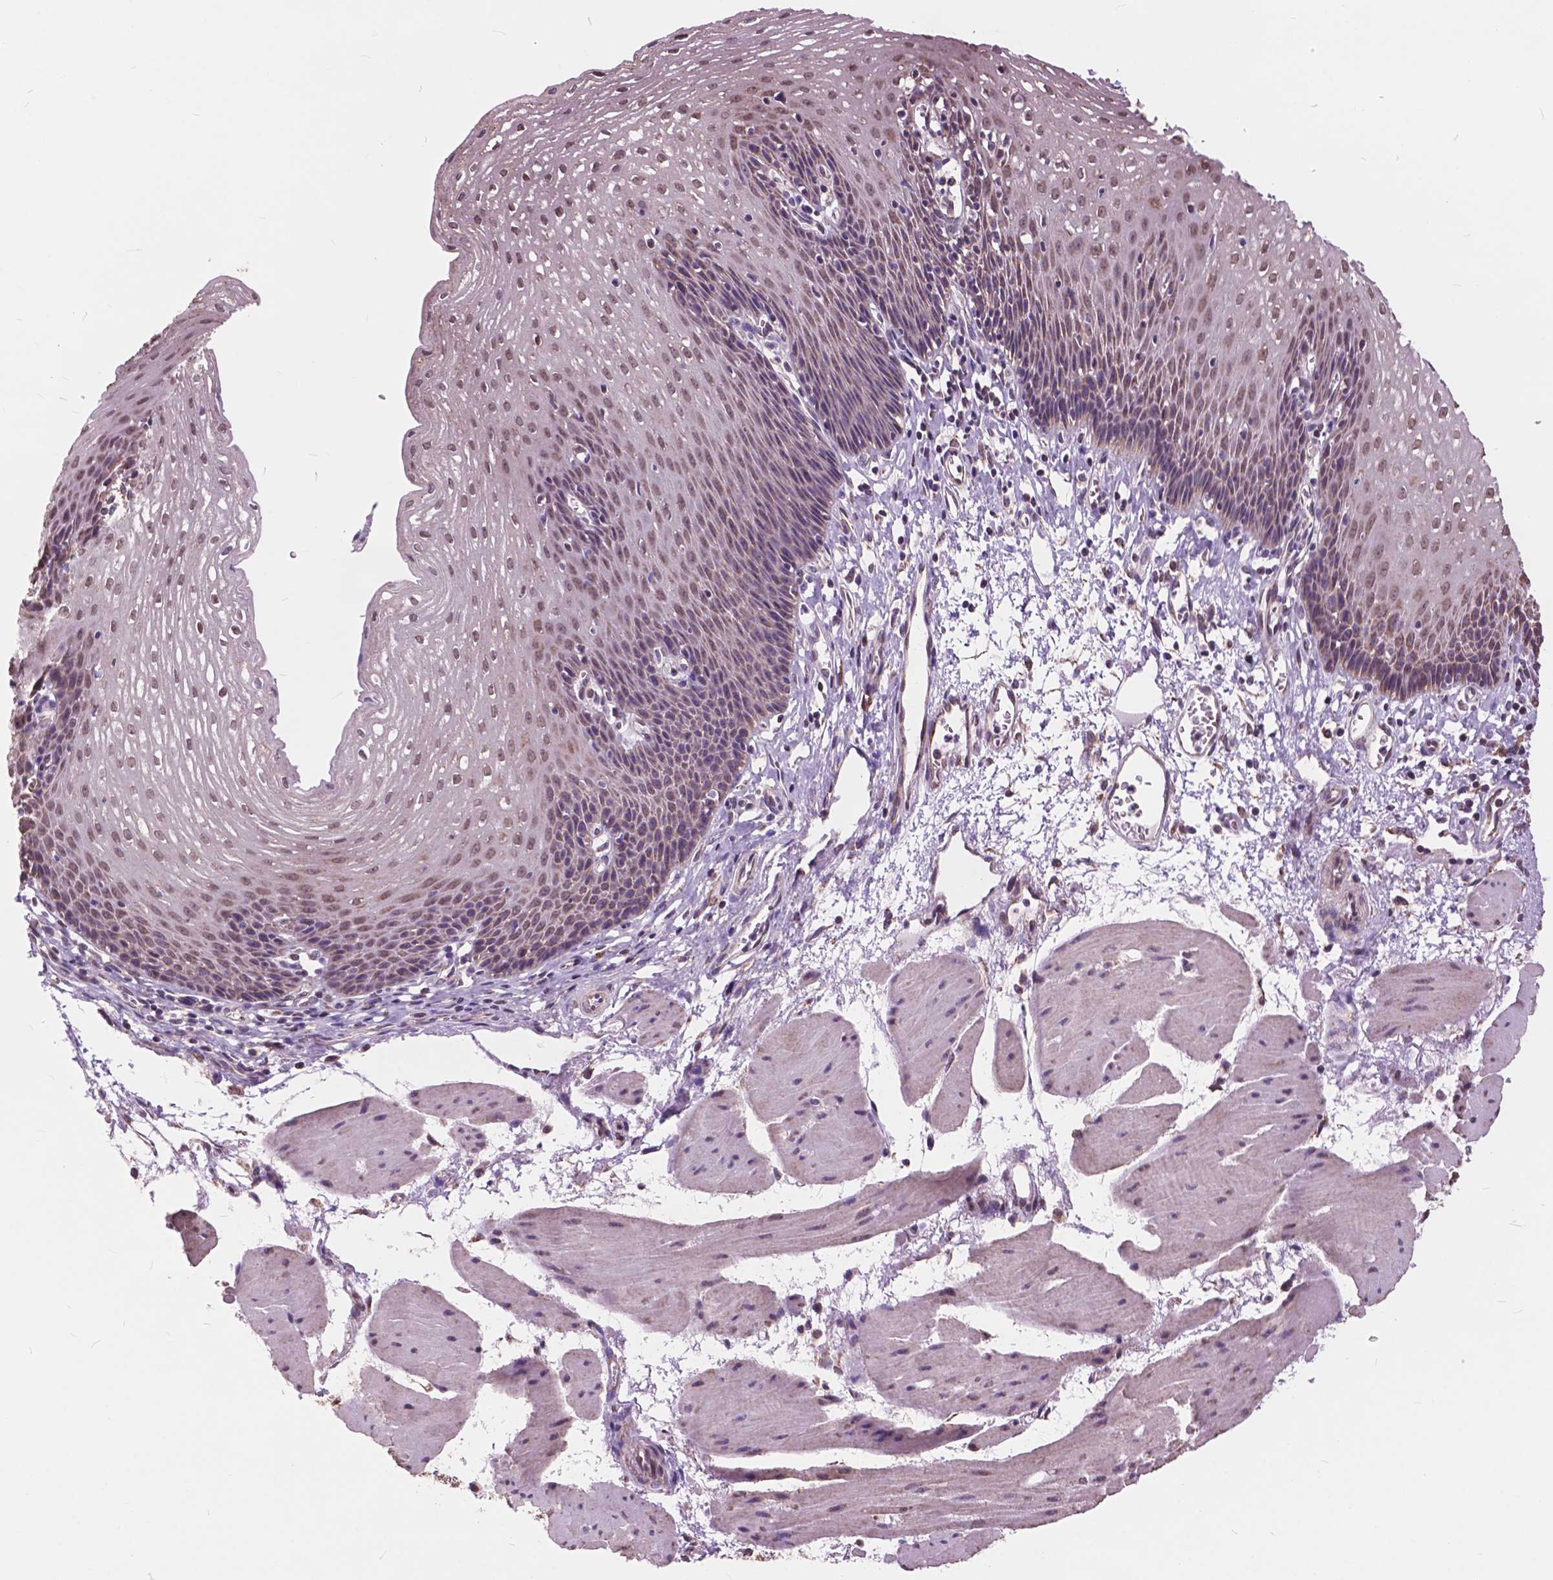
{"staining": {"intensity": "moderate", "quantity": ">75%", "location": "cytoplasmic/membranous,nuclear"}, "tissue": "esophagus", "cell_type": "Squamous epithelial cells", "image_type": "normal", "snomed": [{"axis": "morphology", "description": "Normal tissue, NOS"}, {"axis": "topography", "description": "Esophagus"}], "caption": "This is an image of immunohistochemistry (IHC) staining of benign esophagus, which shows moderate staining in the cytoplasmic/membranous,nuclear of squamous epithelial cells.", "gene": "SCOC", "patient": {"sex": "female", "age": 64}}